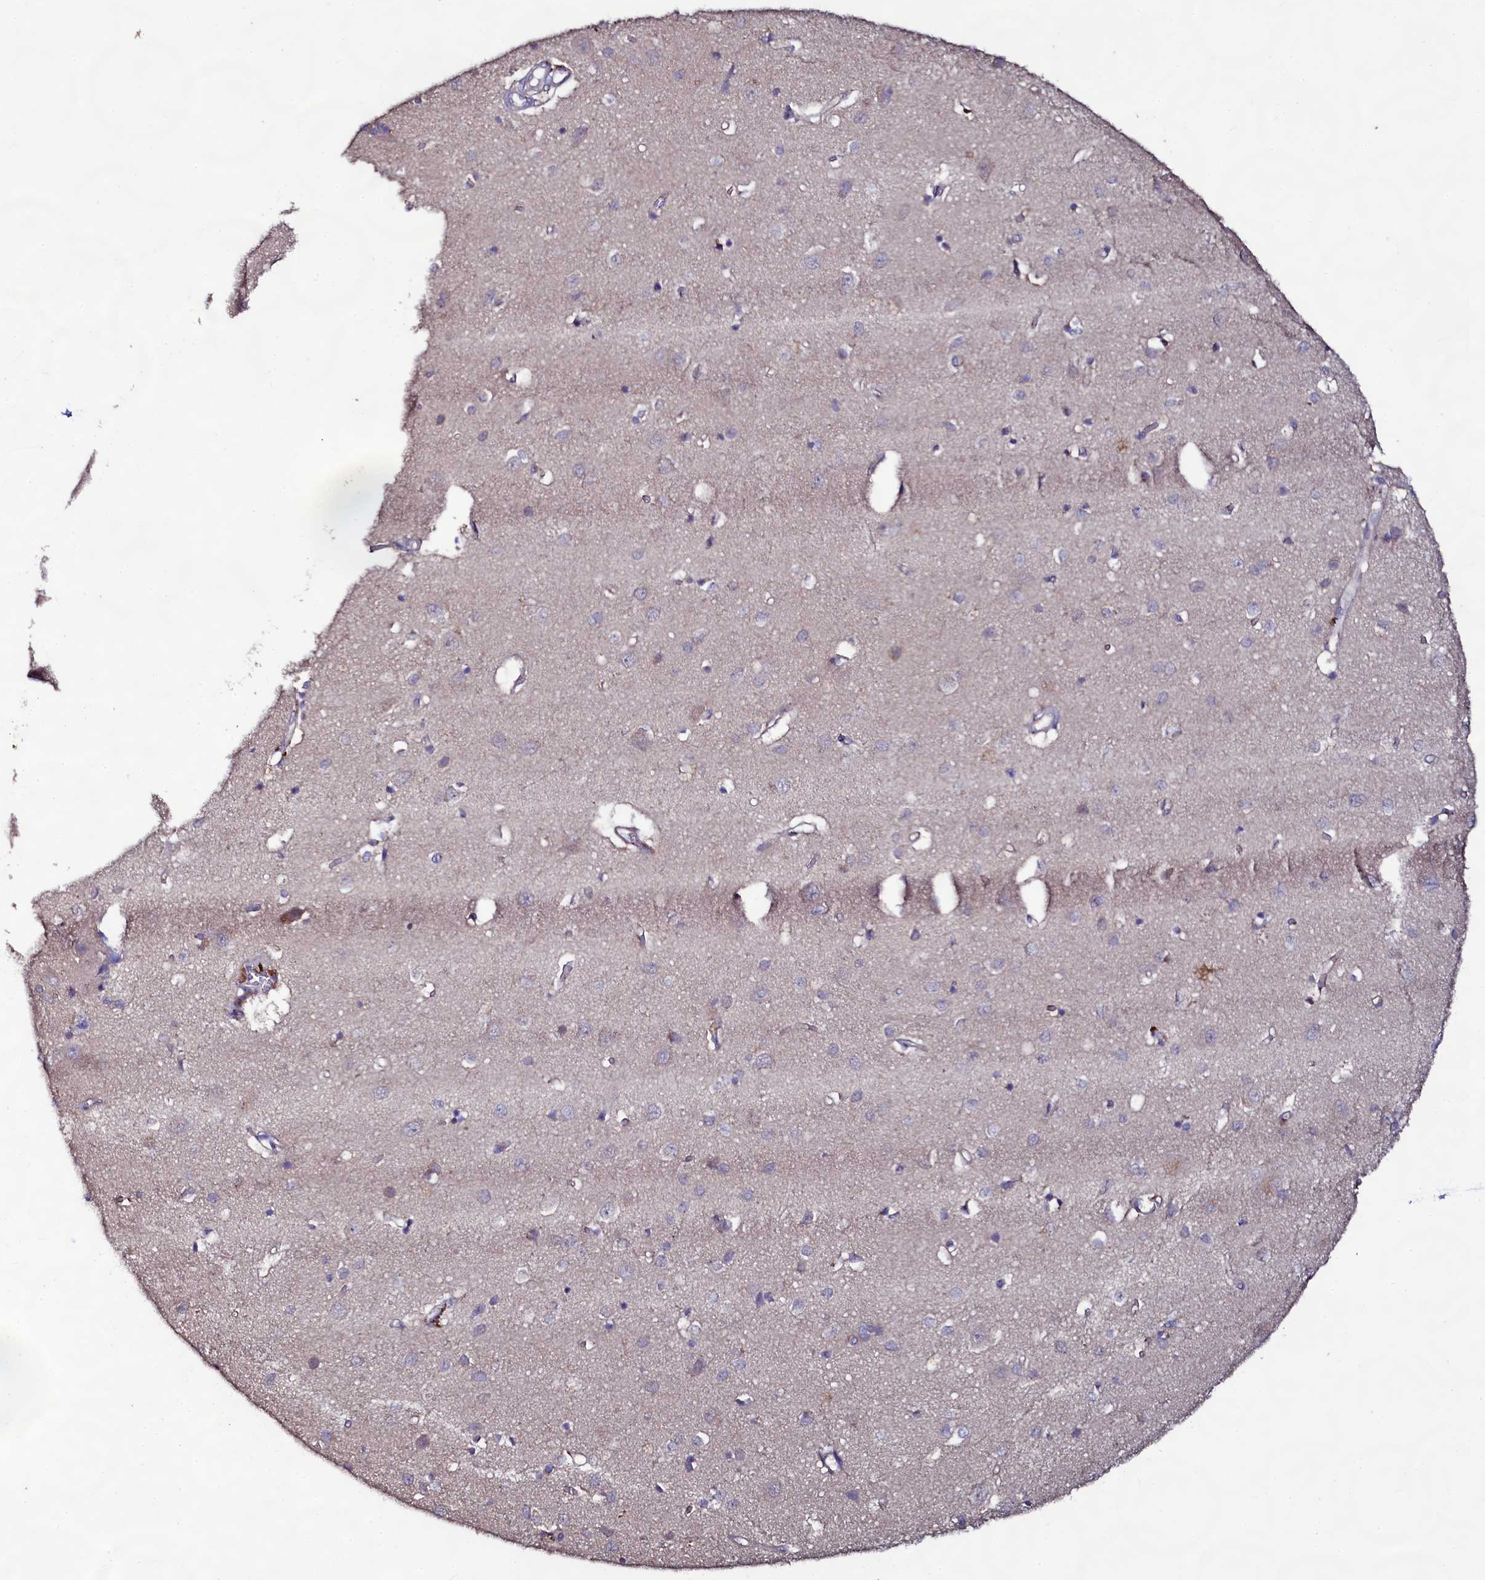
{"staining": {"intensity": "moderate", "quantity": "<25%", "location": "cytoplasmic/membranous"}, "tissue": "cerebral cortex", "cell_type": "Endothelial cells", "image_type": "normal", "snomed": [{"axis": "morphology", "description": "Normal tissue, NOS"}, {"axis": "topography", "description": "Cerebral cortex"}], "caption": "Endothelial cells exhibit low levels of moderate cytoplasmic/membranous staining in about <25% of cells in unremarkable cerebral cortex.", "gene": "USPL1", "patient": {"sex": "female", "age": 64}}